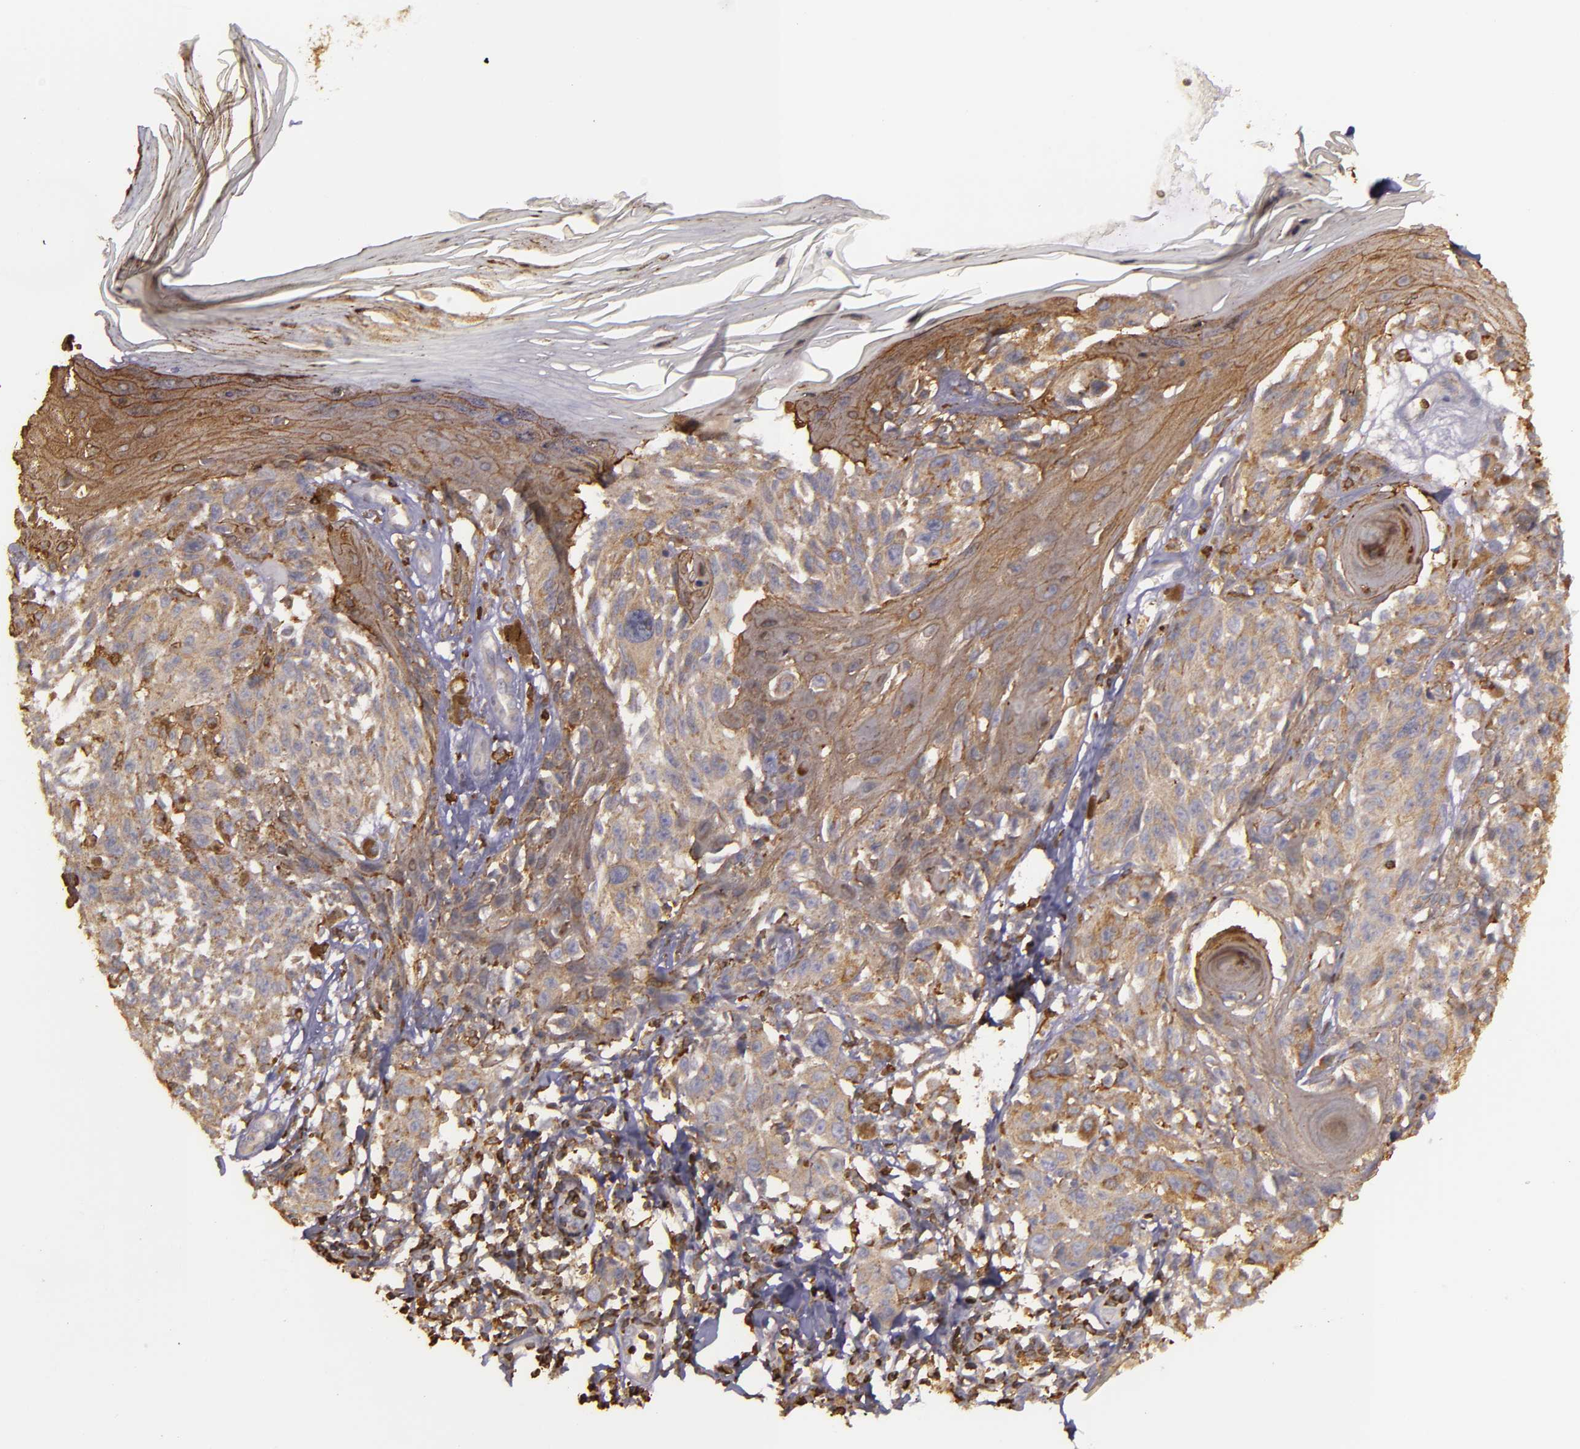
{"staining": {"intensity": "moderate", "quantity": ">75%", "location": "cytoplasmic/membranous"}, "tissue": "melanoma", "cell_type": "Tumor cells", "image_type": "cancer", "snomed": [{"axis": "morphology", "description": "Malignant melanoma, NOS"}, {"axis": "topography", "description": "Skin"}], "caption": "Melanoma was stained to show a protein in brown. There is medium levels of moderate cytoplasmic/membranous positivity in approximately >75% of tumor cells. Nuclei are stained in blue.", "gene": "SLC9A3R1", "patient": {"sex": "female", "age": 77}}